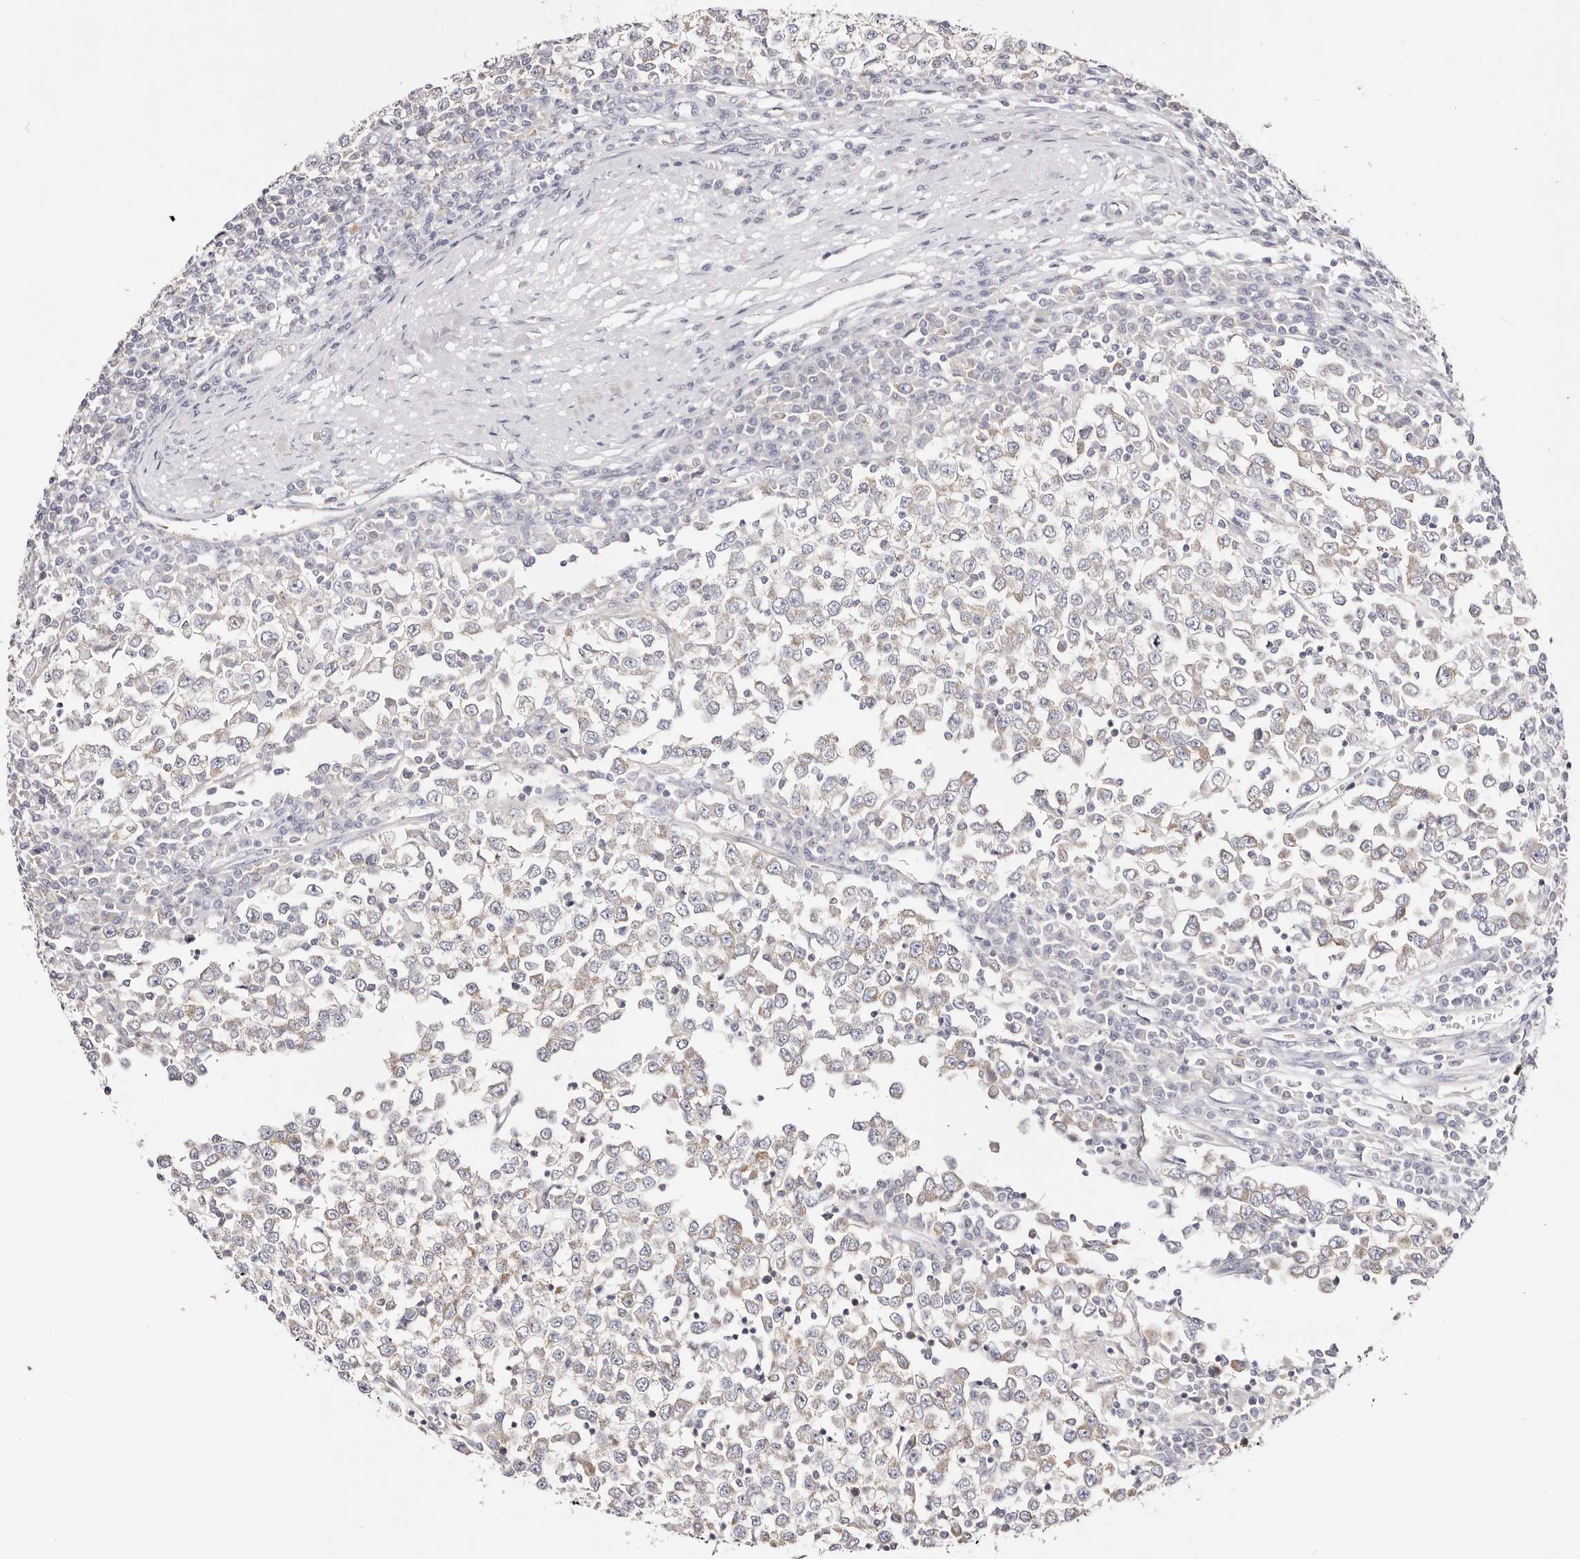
{"staining": {"intensity": "weak", "quantity": "<25%", "location": "cytoplasmic/membranous"}, "tissue": "testis cancer", "cell_type": "Tumor cells", "image_type": "cancer", "snomed": [{"axis": "morphology", "description": "Seminoma, NOS"}, {"axis": "topography", "description": "Testis"}], "caption": "Tumor cells show no significant protein staining in testis seminoma. Nuclei are stained in blue.", "gene": "GNA13", "patient": {"sex": "male", "age": 65}}